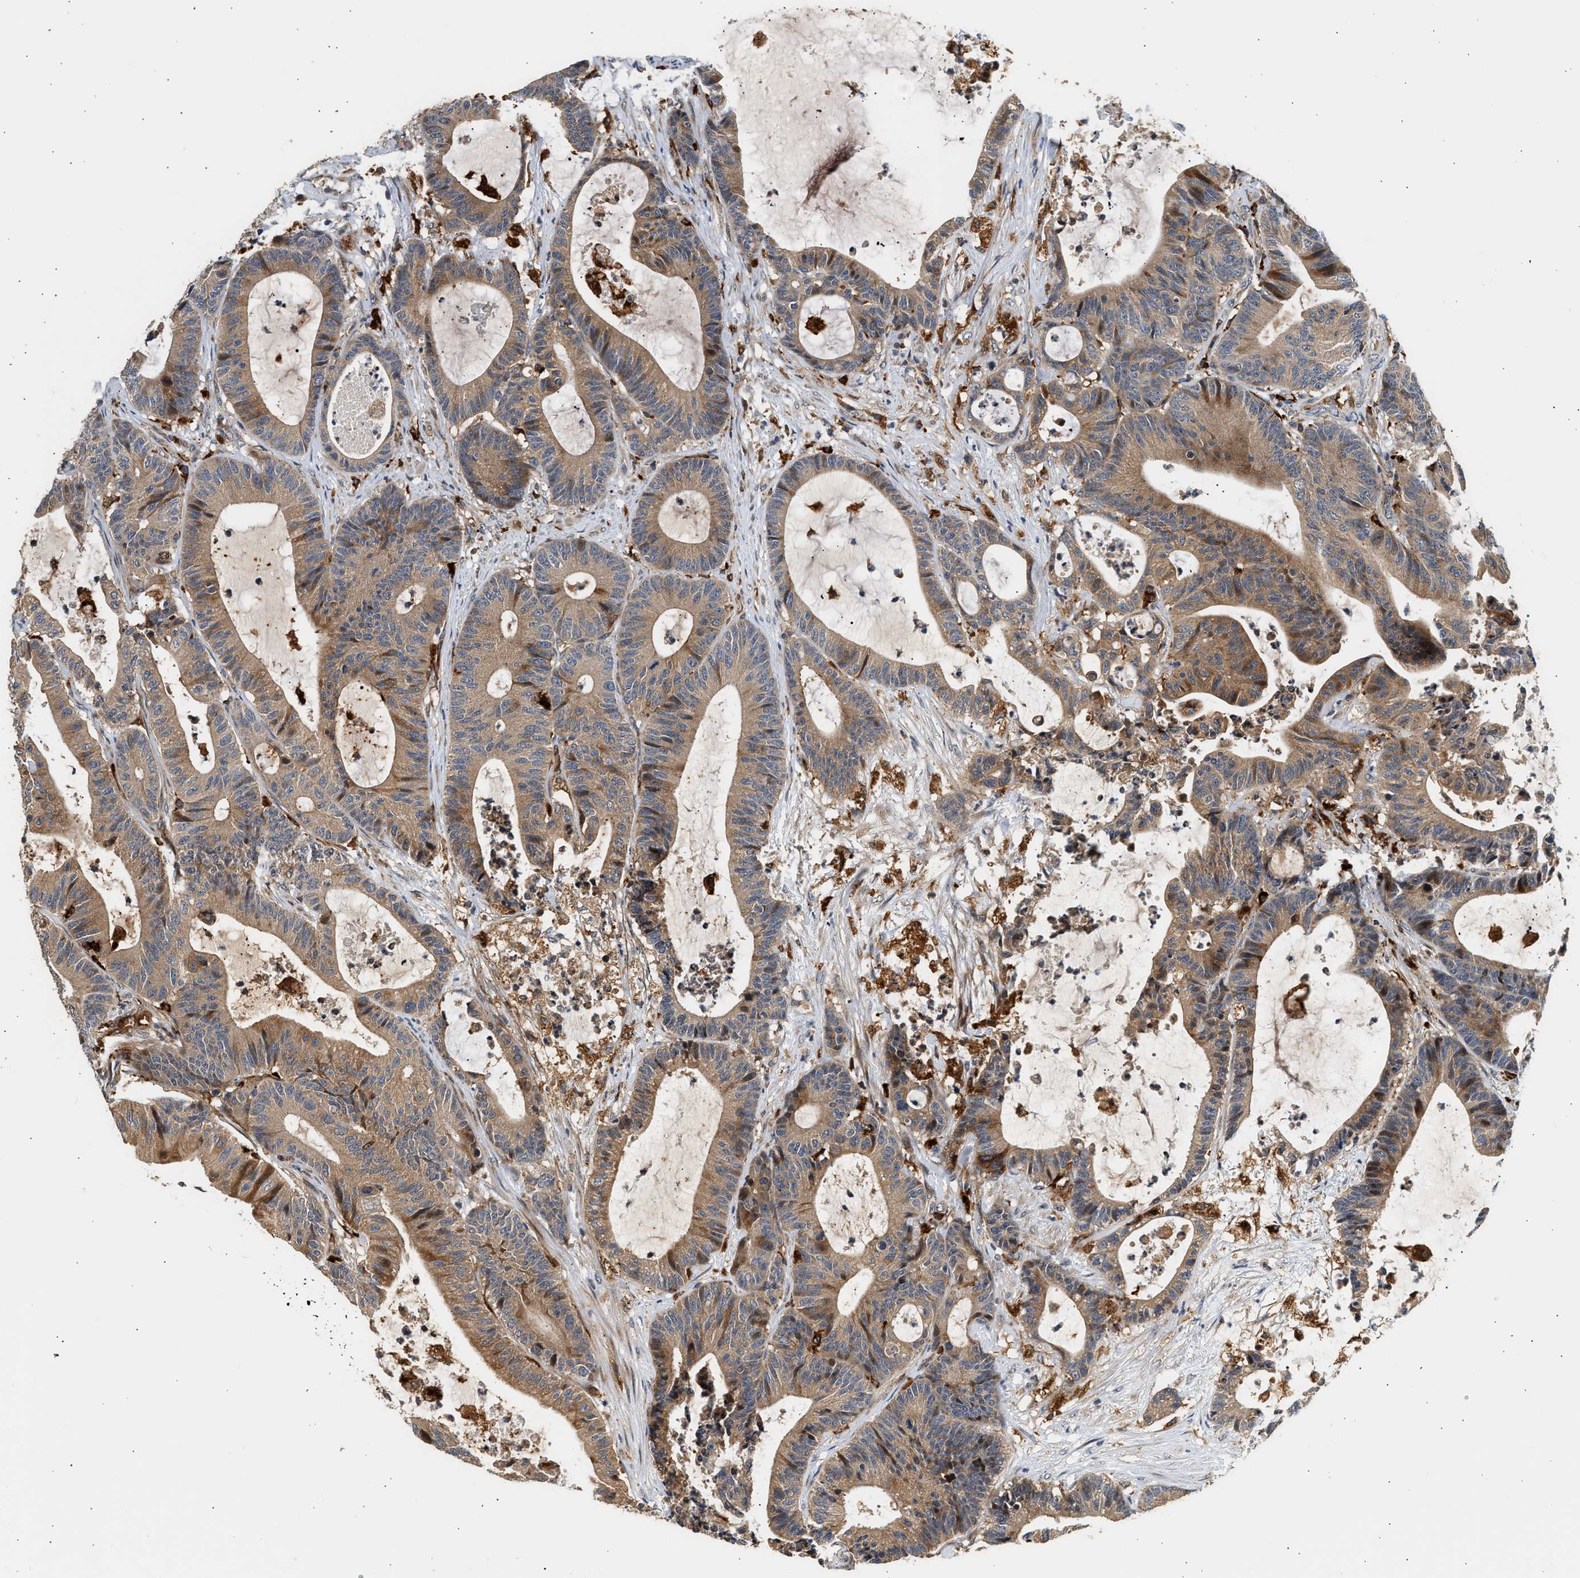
{"staining": {"intensity": "moderate", "quantity": ">75%", "location": "cytoplasmic/membranous"}, "tissue": "colorectal cancer", "cell_type": "Tumor cells", "image_type": "cancer", "snomed": [{"axis": "morphology", "description": "Adenocarcinoma, NOS"}, {"axis": "topography", "description": "Colon"}], "caption": "Immunohistochemistry (IHC) of human colorectal cancer (adenocarcinoma) shows medium levels of moderate cytoplasmic/membranous expression in approximately >75% of tumor cells. (DAB IHC, brown staining for protein, blue staining for nuclei).", "gene": "PLD3", "patient": {"sex": "female", "age": 84}}